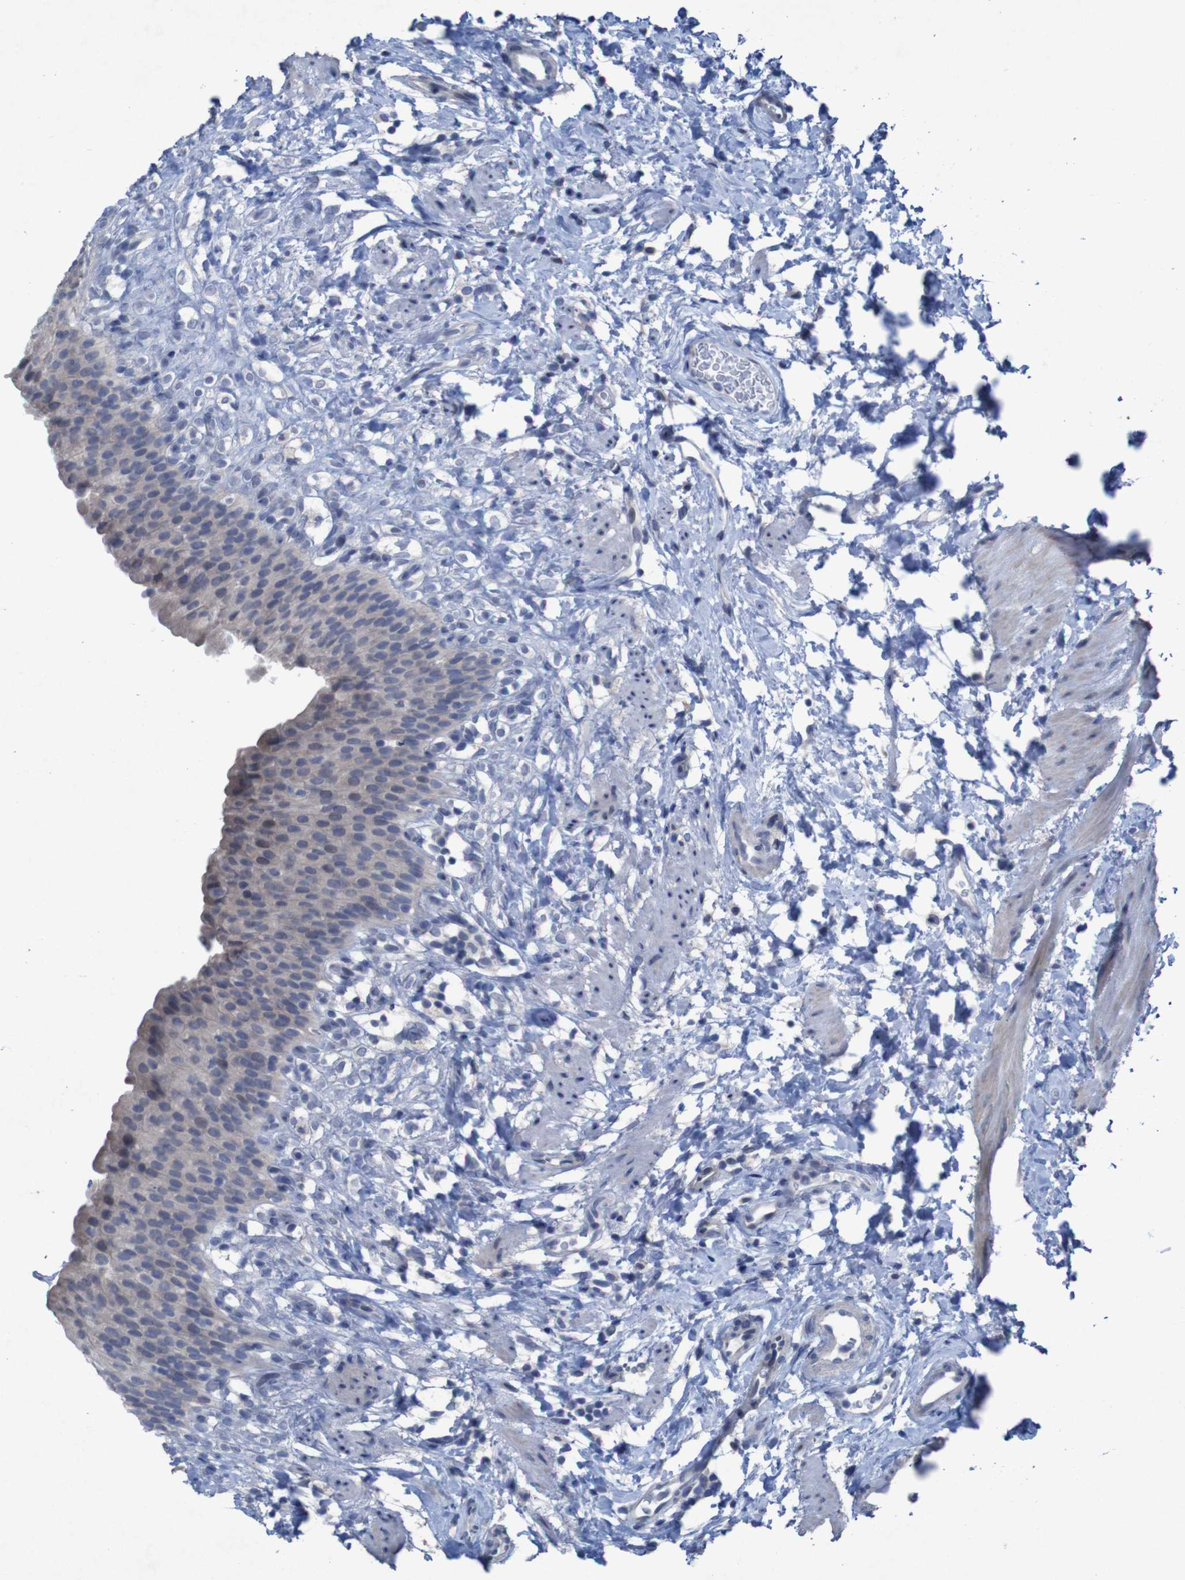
{"staining": {"intensity": "weak", "quantity": "<25%", "location": "cytoplasmic/membranous"}, "tissue": "urinary bladder", "cell_type": "Urothelial cells", "image_type": "normal", "snomed": [{"axis": "morphology", "description": "Normal tissue, NOS"}, {"axis": "topography", "description": "Urinary bladder"}], "caption": "Urothelial cells are negative for brown protein staining in benign urinary bladder. (DAB (3,3'-diaminobenzidine) IHC visualized using brightfield microscopy, high magnification).", "gene": "CLDN18", "patient": {"sex": "female", "age": 79}}